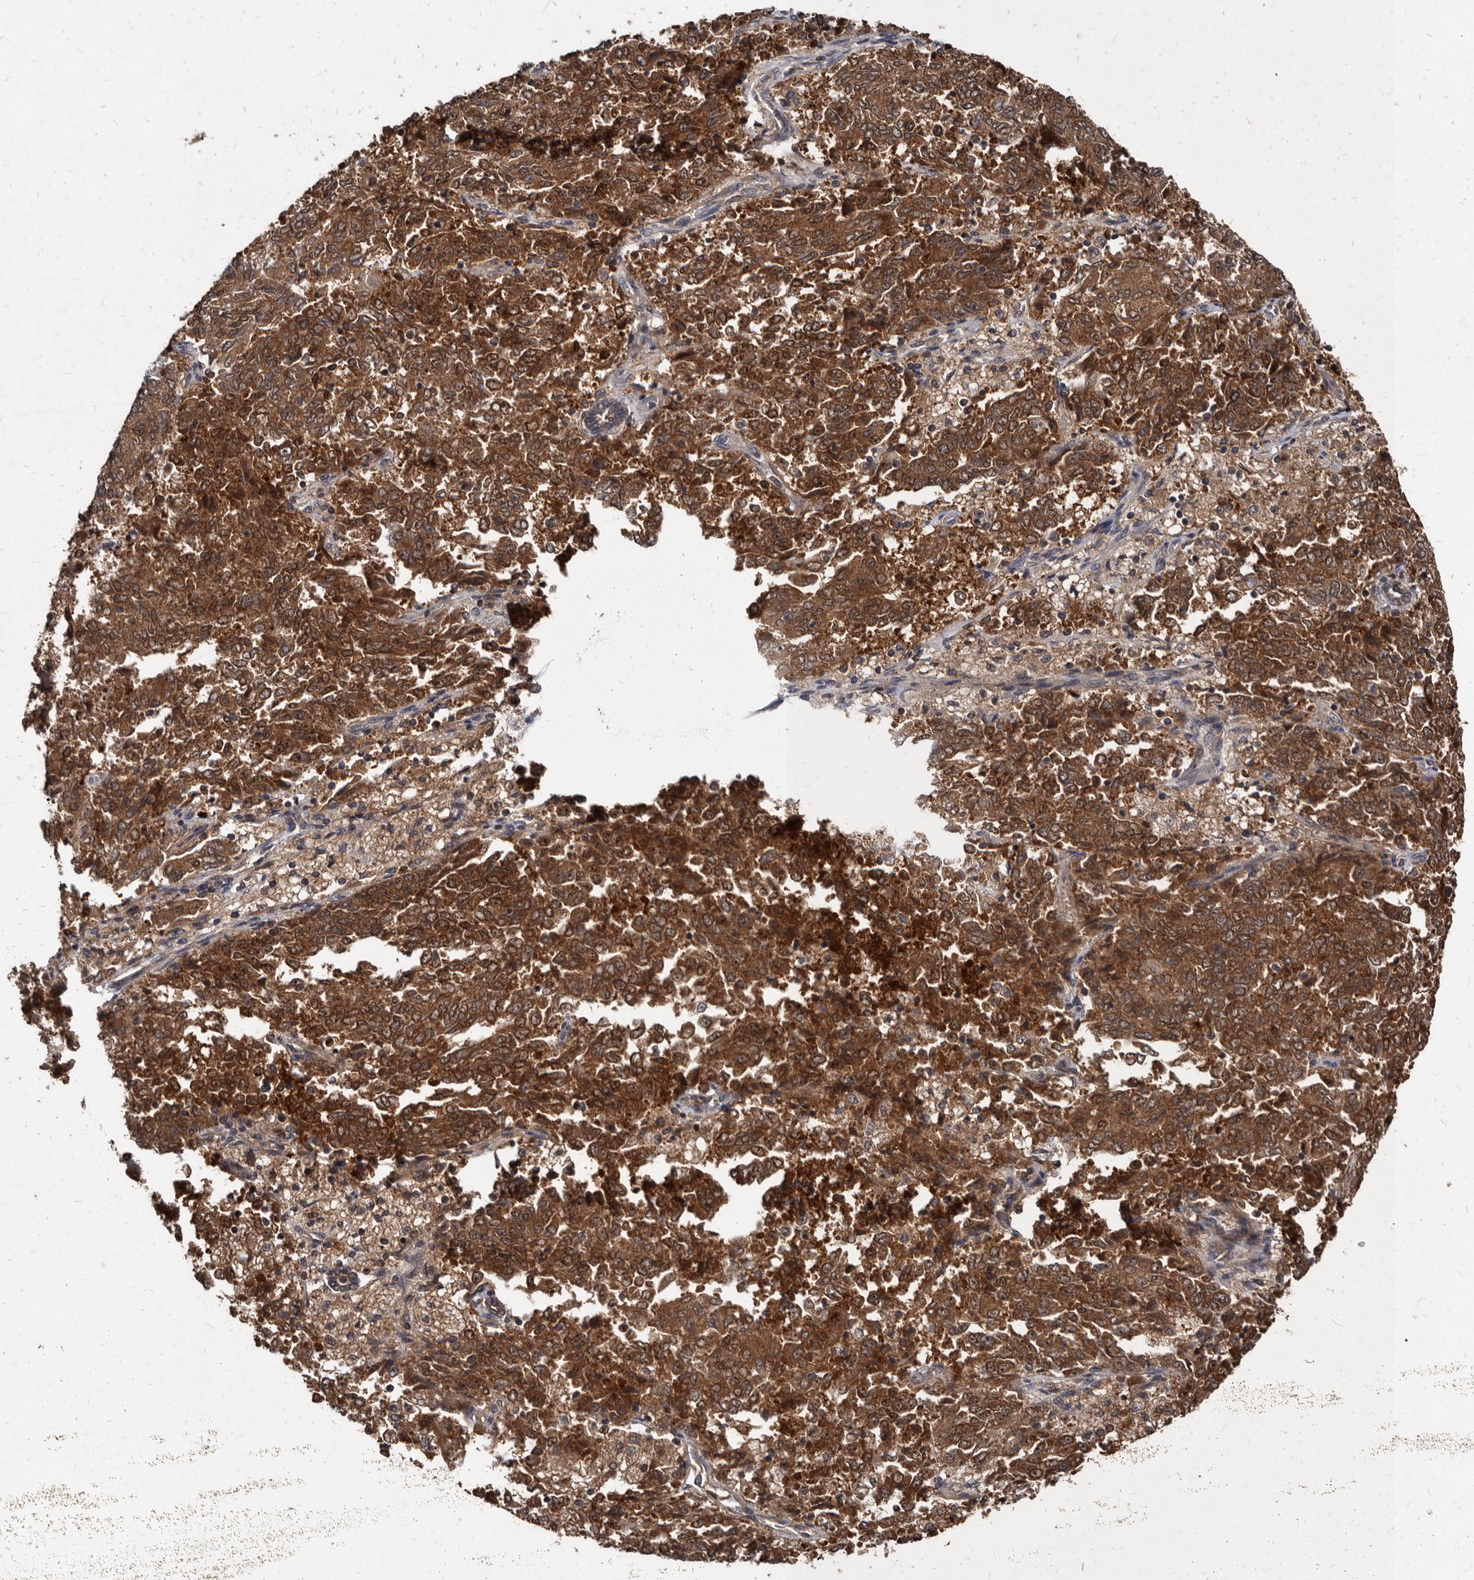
{"staining": {"intensity": "strong", "quantity": ">75%", "location": "cytoplasmic/membranous"}, "tissue": "endometrial cancer", "cell_type": "Tumor cells", "image_type": "cancer", "snomed": [{"axis": "morphology", "description": "Adenocarcinoma, NOS"}, {"axis": "topography", "description": "Endometrium"}], "caption": "Immunohistochemical staining of human endometrial cancer shows high levels of strong cytoplasmic/membranous positivity in approximately >75% of tumor cells. (IHC, brightfield microscopy, high magnification).", "gene": "PMVK", "patient": {"sex": "female", "age": 80}}